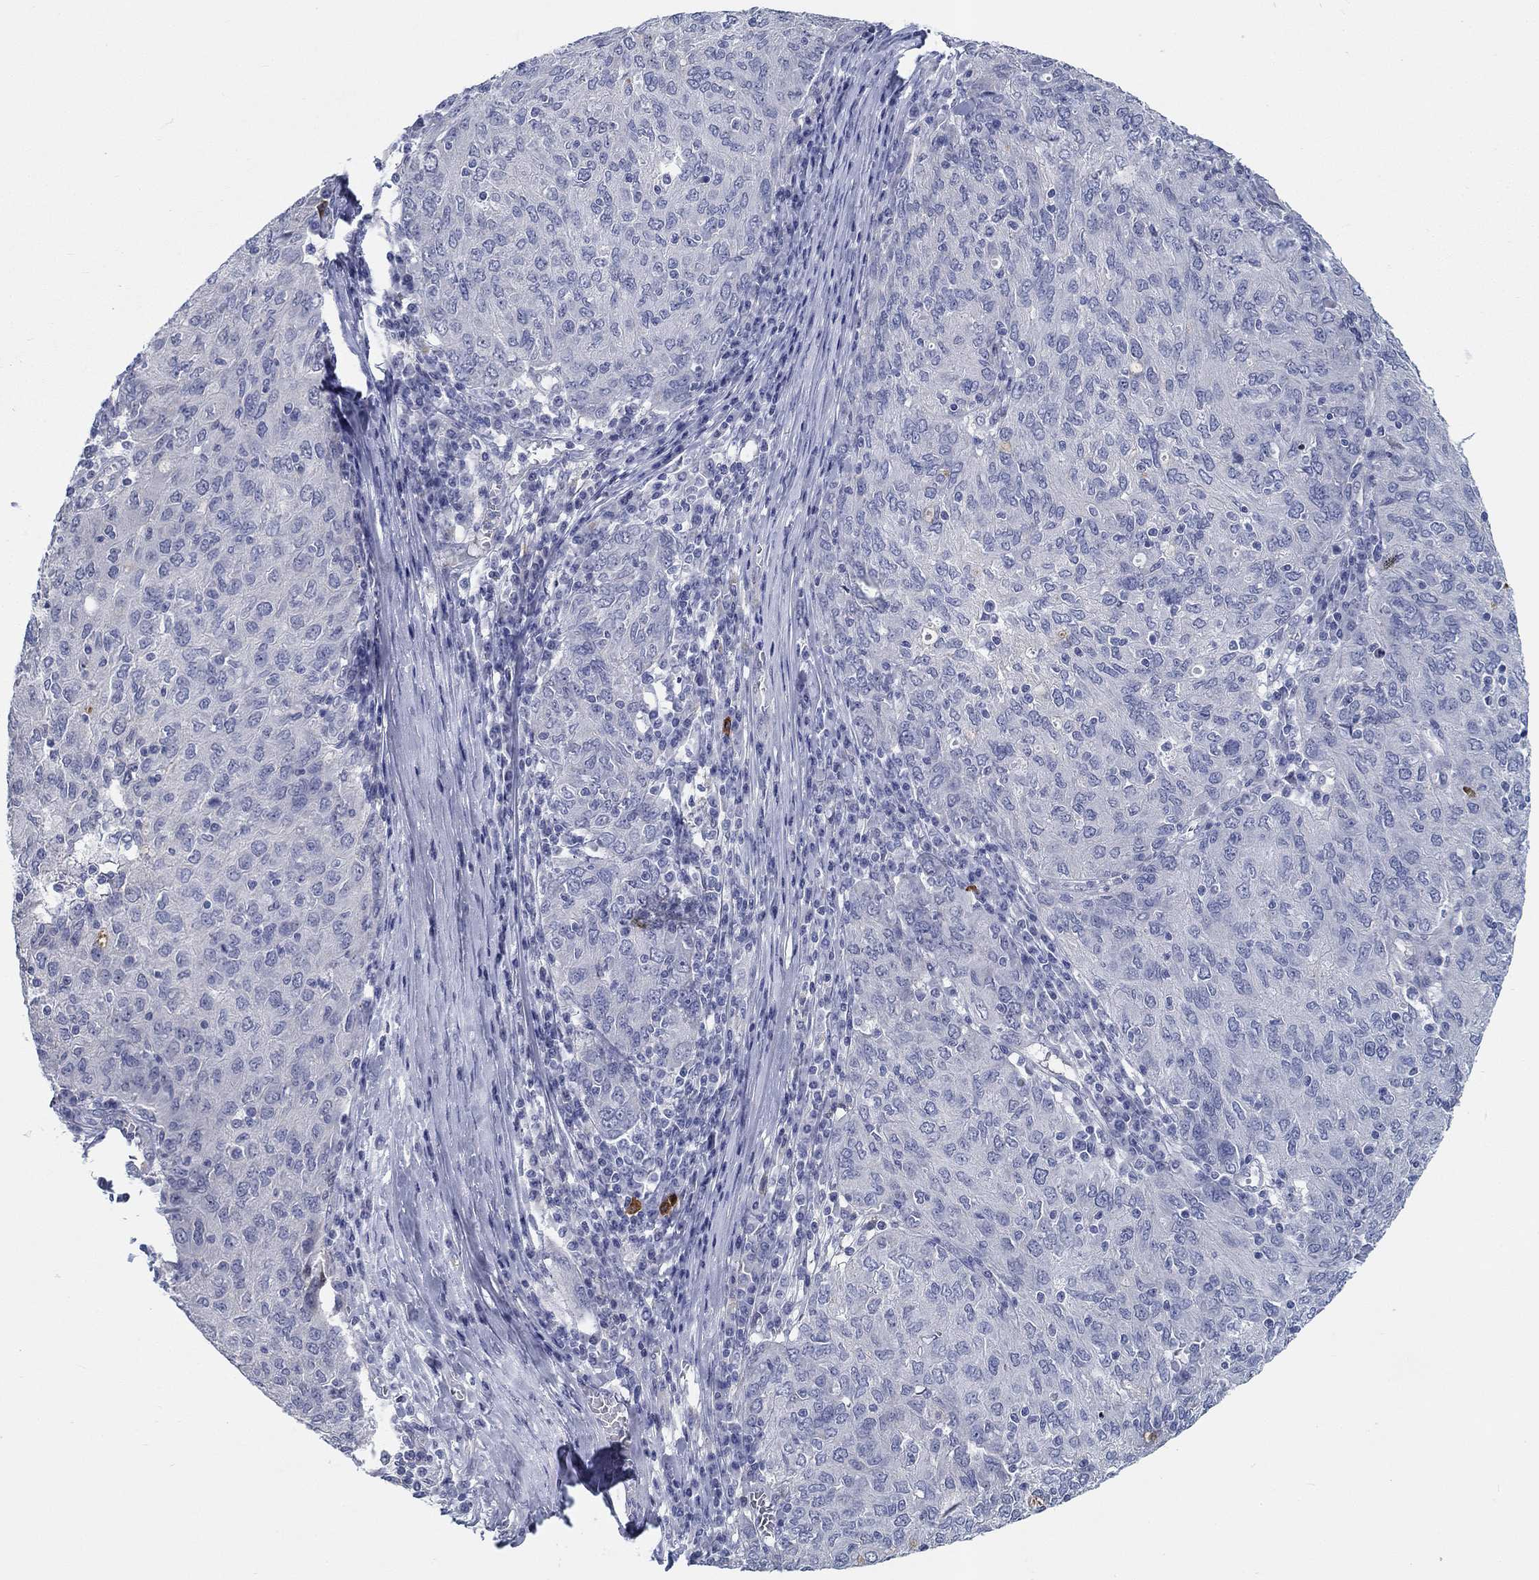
{"staining": {"intensity": "negative", "quantity": "none", "location": "none"}, "tissue": "ovarian cancer", "cell_type": "Tumor cells", "image_type": "cancer", "snomed": [{"axis": "morphology", "description": "Carcinoma, endometroid"}, {"axis": "topography", "description": "Ovary"}], "caption": "Tumor cells show no significant protein expression in endometroid carcinoma (ovarian).", "gene": "SMIM18", "patient": {"sex": "female", "age": 50}}